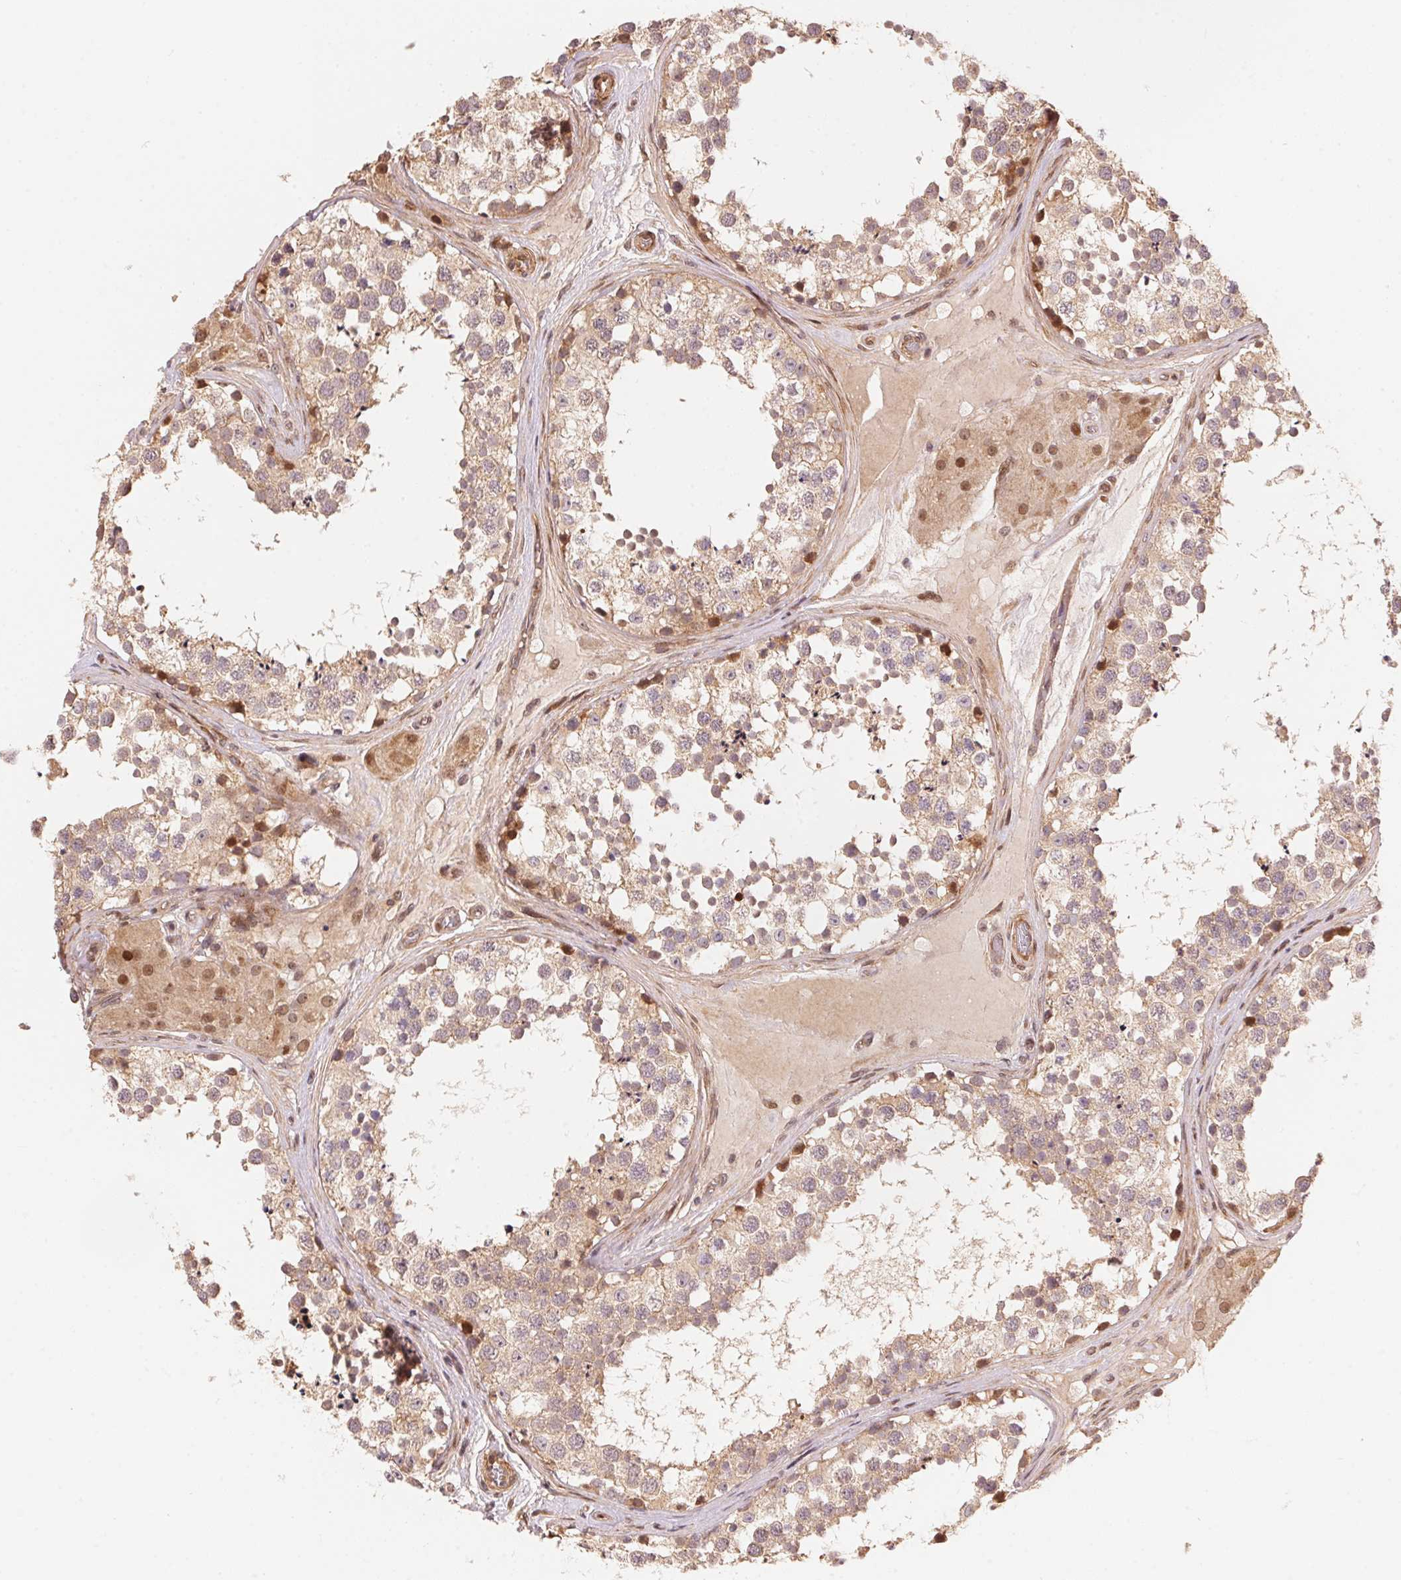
{"staining": {"intensity": "weak", "quantity": ">75%", "location": "cytoplasmic/membranous"}, "tissue": "testis", "cell_type": "Cells in seminiferous ducts", "image_type": "normal", "snomed": [{"axis": "morphology", "description": "Normal tissue, NOS"}, {"axis": "morphology", "description": "Seminoma, NOS"}, {"axis": "topography", "description": "Testis"}], "caption": "Protein expression by immunohistochemistry exhibits weak cytoplasmic/membranous staining in about >75% of cells in seminiferous ducts in unremarkable testis.", "gene": "TNIP2", "patient": {"sex": "male", "age": 65}}